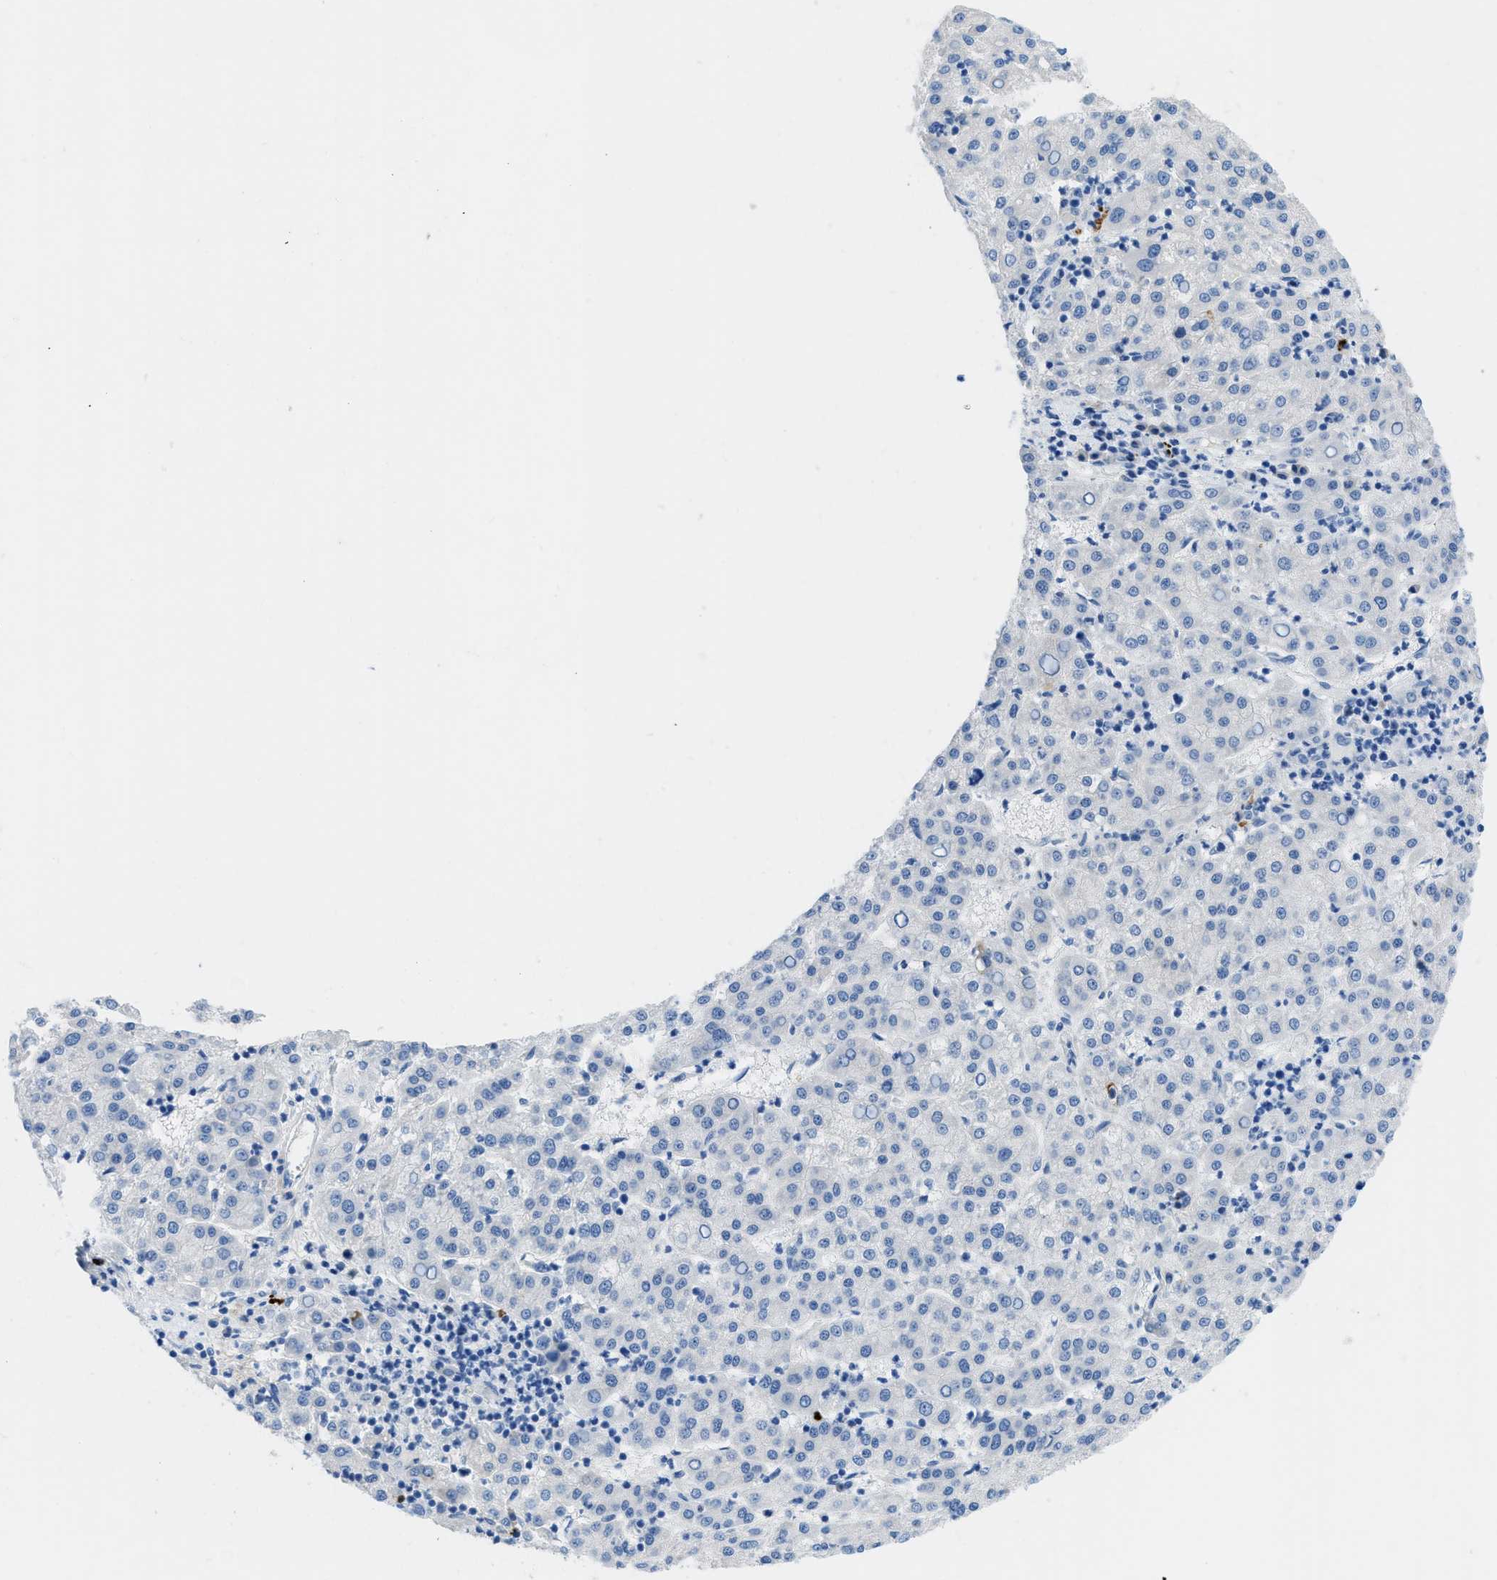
{"staining": {"intensity": "negative", "quantity": "none", "location": "none"}, "tissue": "liver cancer", "cell_type": "Tumor cells", "image_type": "cancer", "snomed": [{"axis": "morphology", "description": "Carcinoma, Hepatocellular, NOS"}, {"axis": "topography", "description": "Liver"}], "caption": "Human liver cancer (hepatocellular carcinoma) stained for a protein using immunohistochemistry shows no positivity in tumor cells.", "gene": "XCR1", "patient": {"sex": "female", "age": 58}}